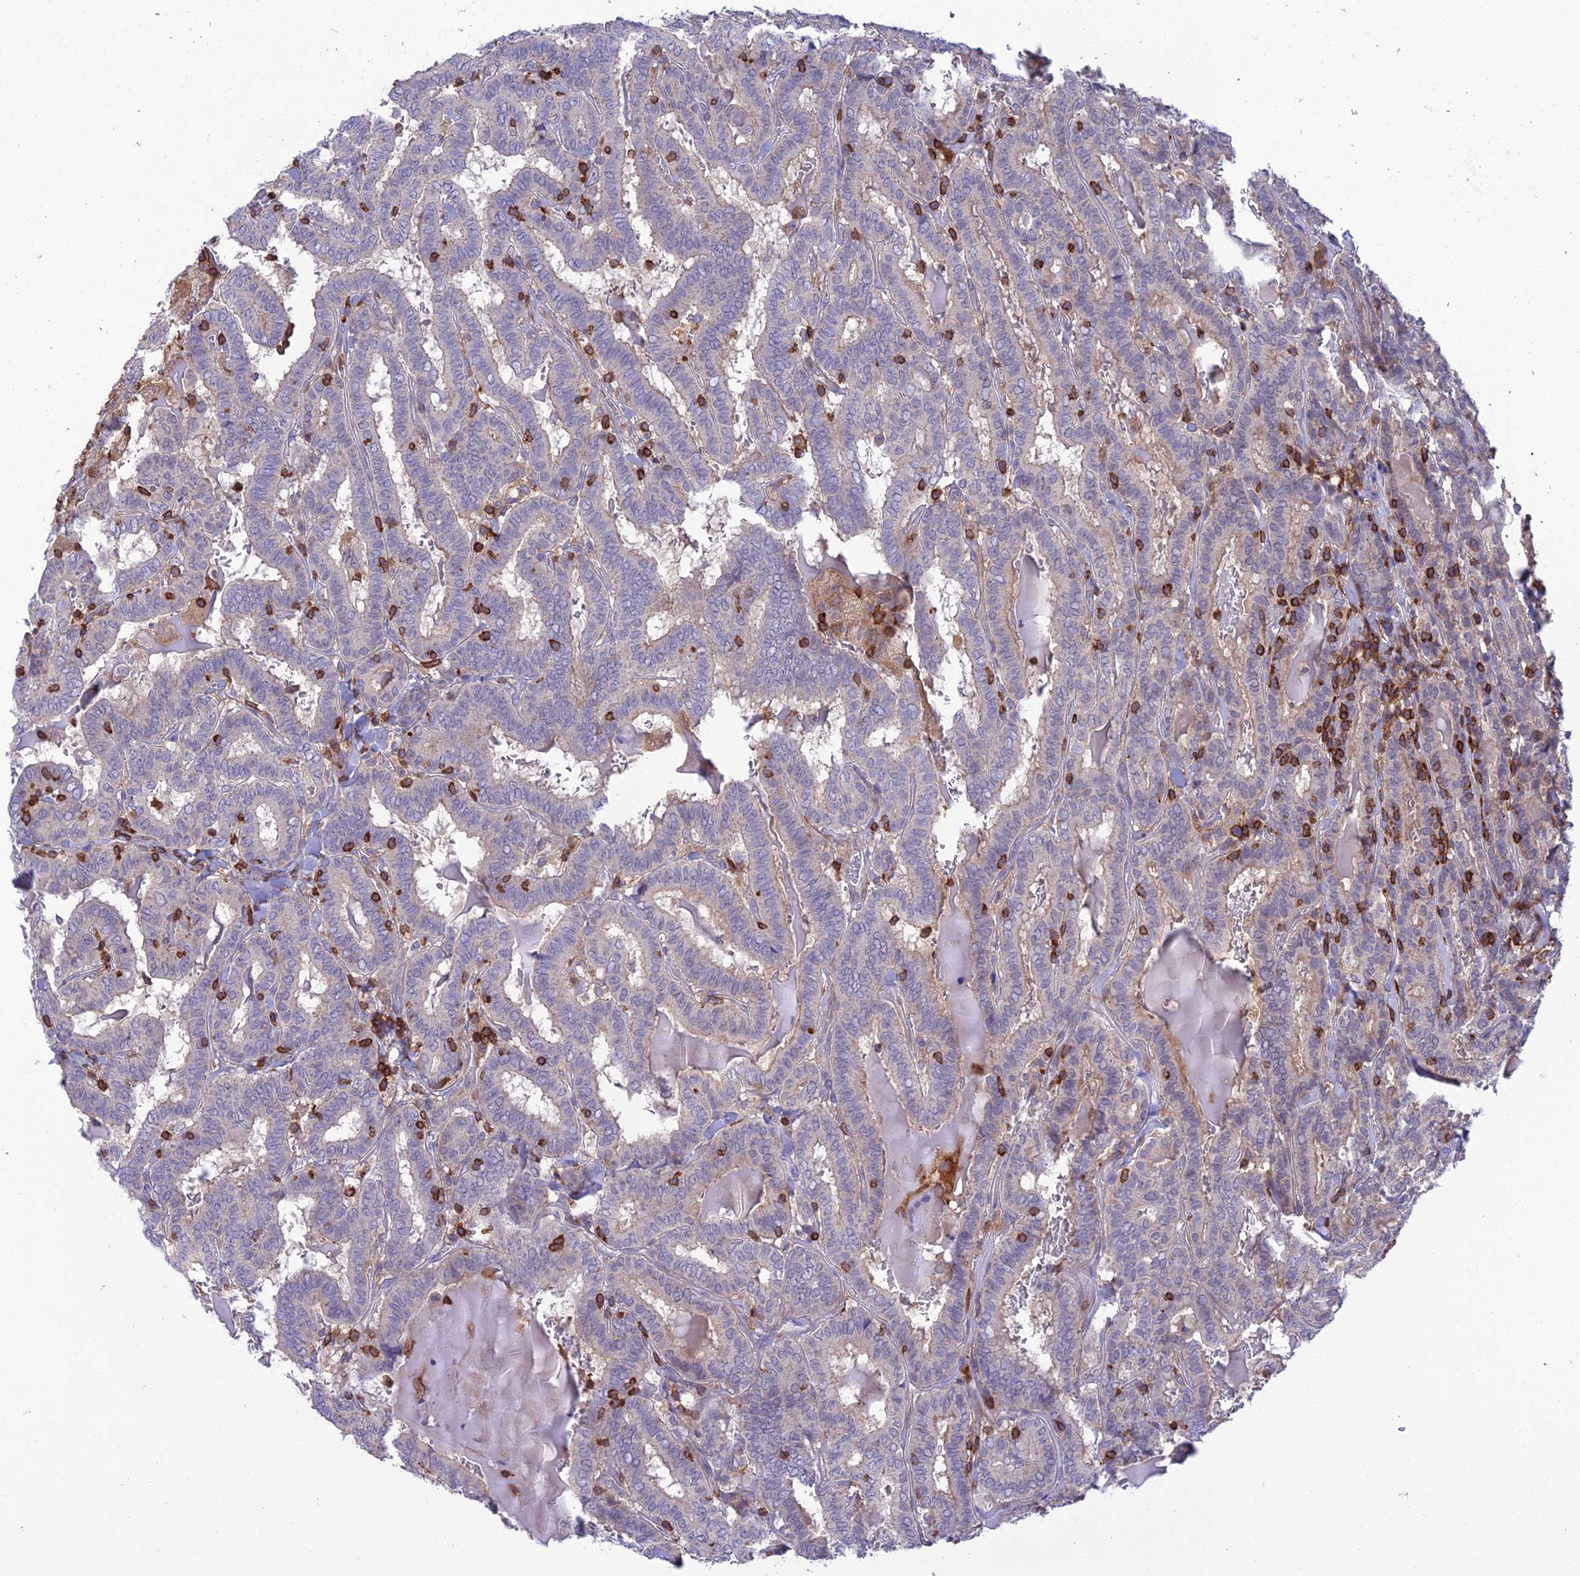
{"staining": {"intensity": "negative", "quantity": "none", "location": "none"}, "tissue": "thyroid cancer", "cell_type": "Tumor cells", "image_type": "cancer", "snomed": [{"axis": "morphology", "description": "Papillary adenocarcinoma, NOS"}, {"axis": "topography", "description": "Thyroid gland"}], "caption": "Protein analysis of thyroid cancer reveals no significant expression in tumor cells.", "gene": "FAM76A", "patient": {"sex": "female", "age": 72}}